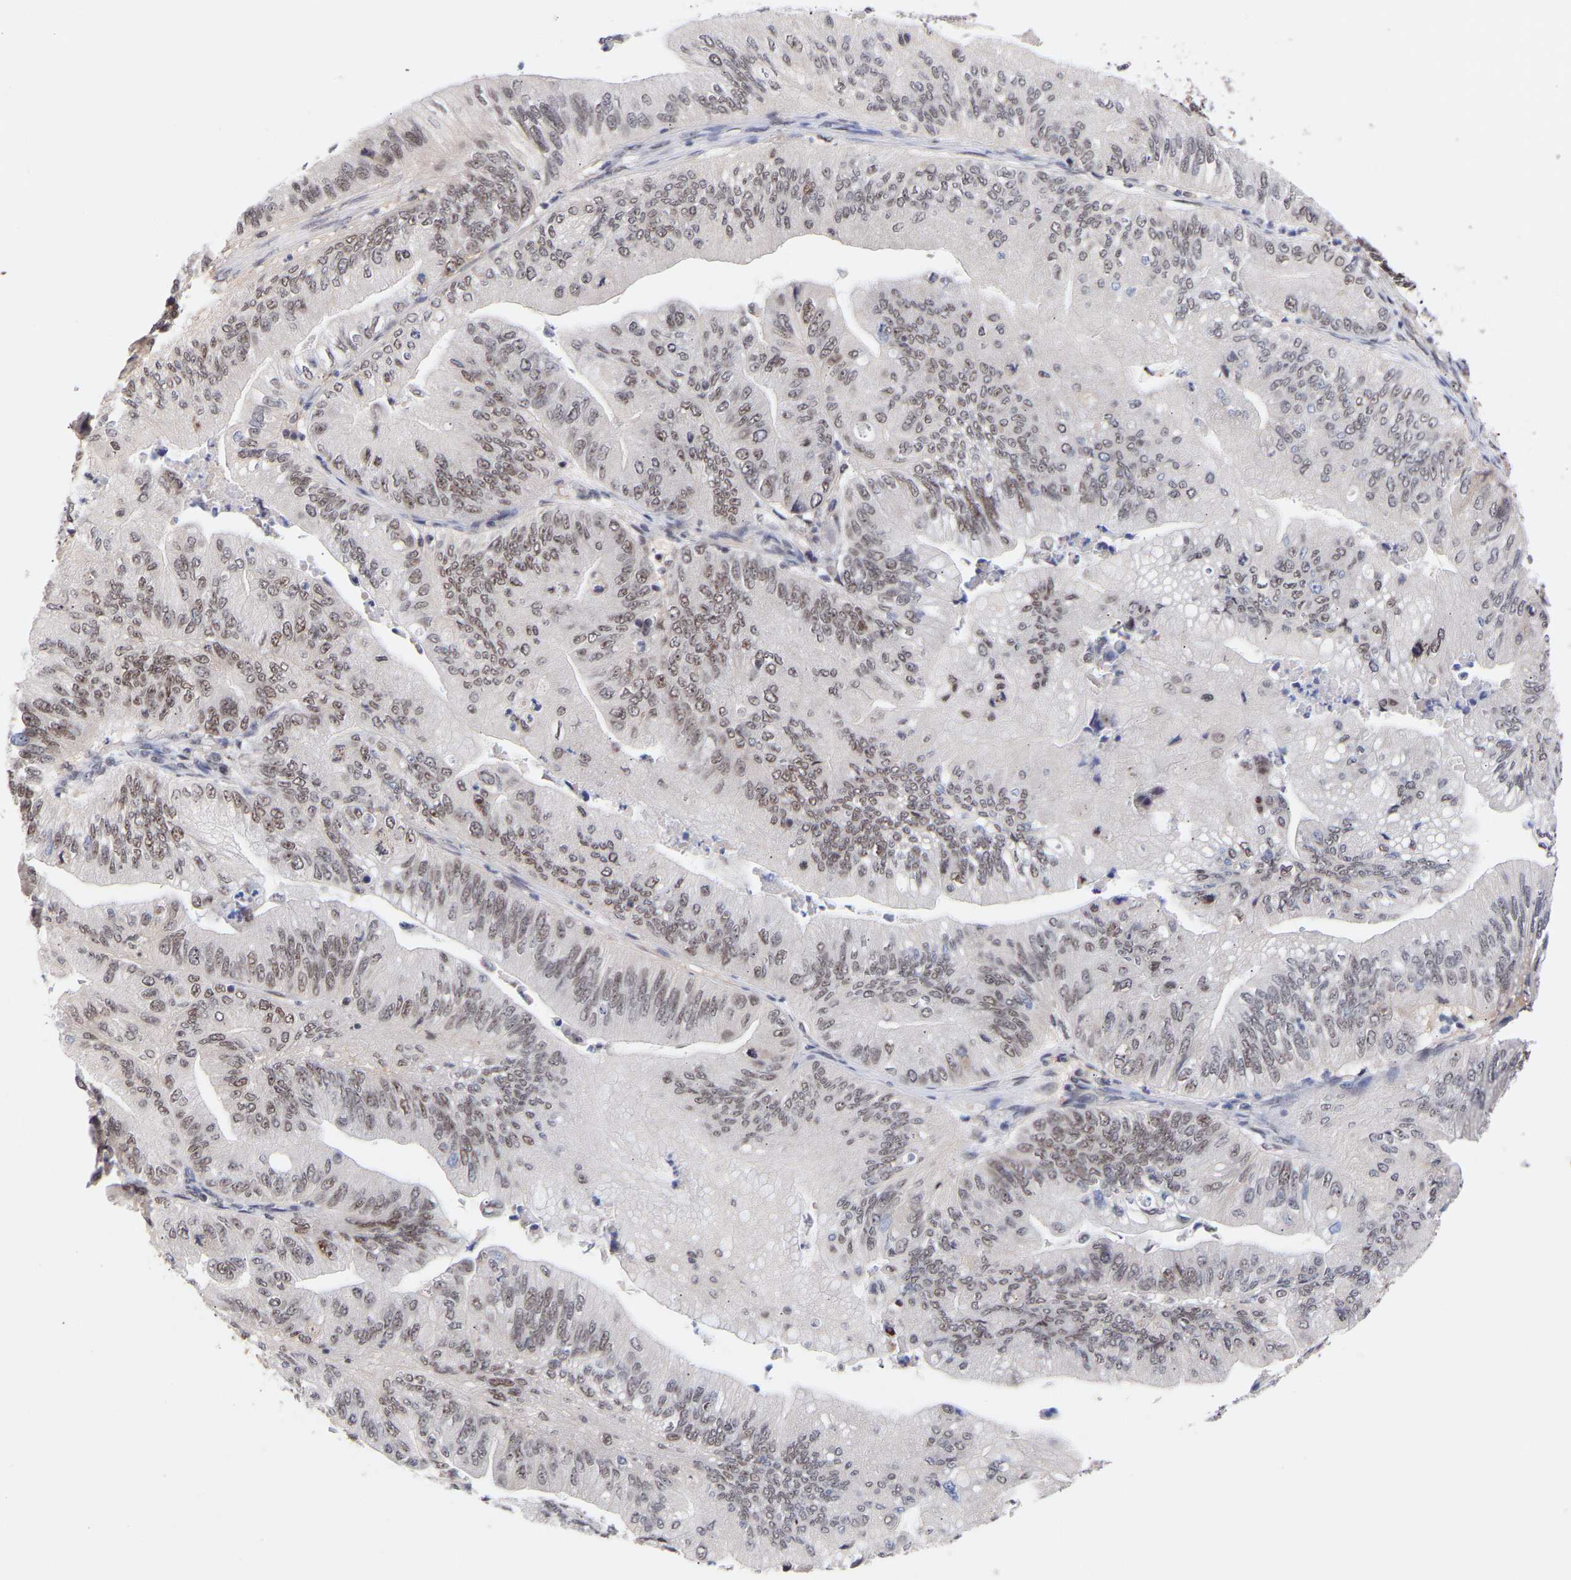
{"staining": {"intensity": "weak", "quantity": ">75%", "location": "nuclear"}, "tissue": "ovarian cancer", "cell_type": "Tumor cells", "image_type": "cancer", "snomed": [{"axis": "morphology", "description": "Cystadenocarcinoma, mucinous, NOS"}, {"axis": "topography", "description": "Ovary"}], "caption": "Mucinous cystadenocarcinoma (ovarian) tissue reveals weak nuclear positivity in about >75% of tumor cells, visualized by immunohistochemistry. Immunohistochemistry (ihc) stains the protein of interest in brown and the nuclei are stained blue.", "gene": "RBM15", "patient": {"sex": "female", "age": 61}}